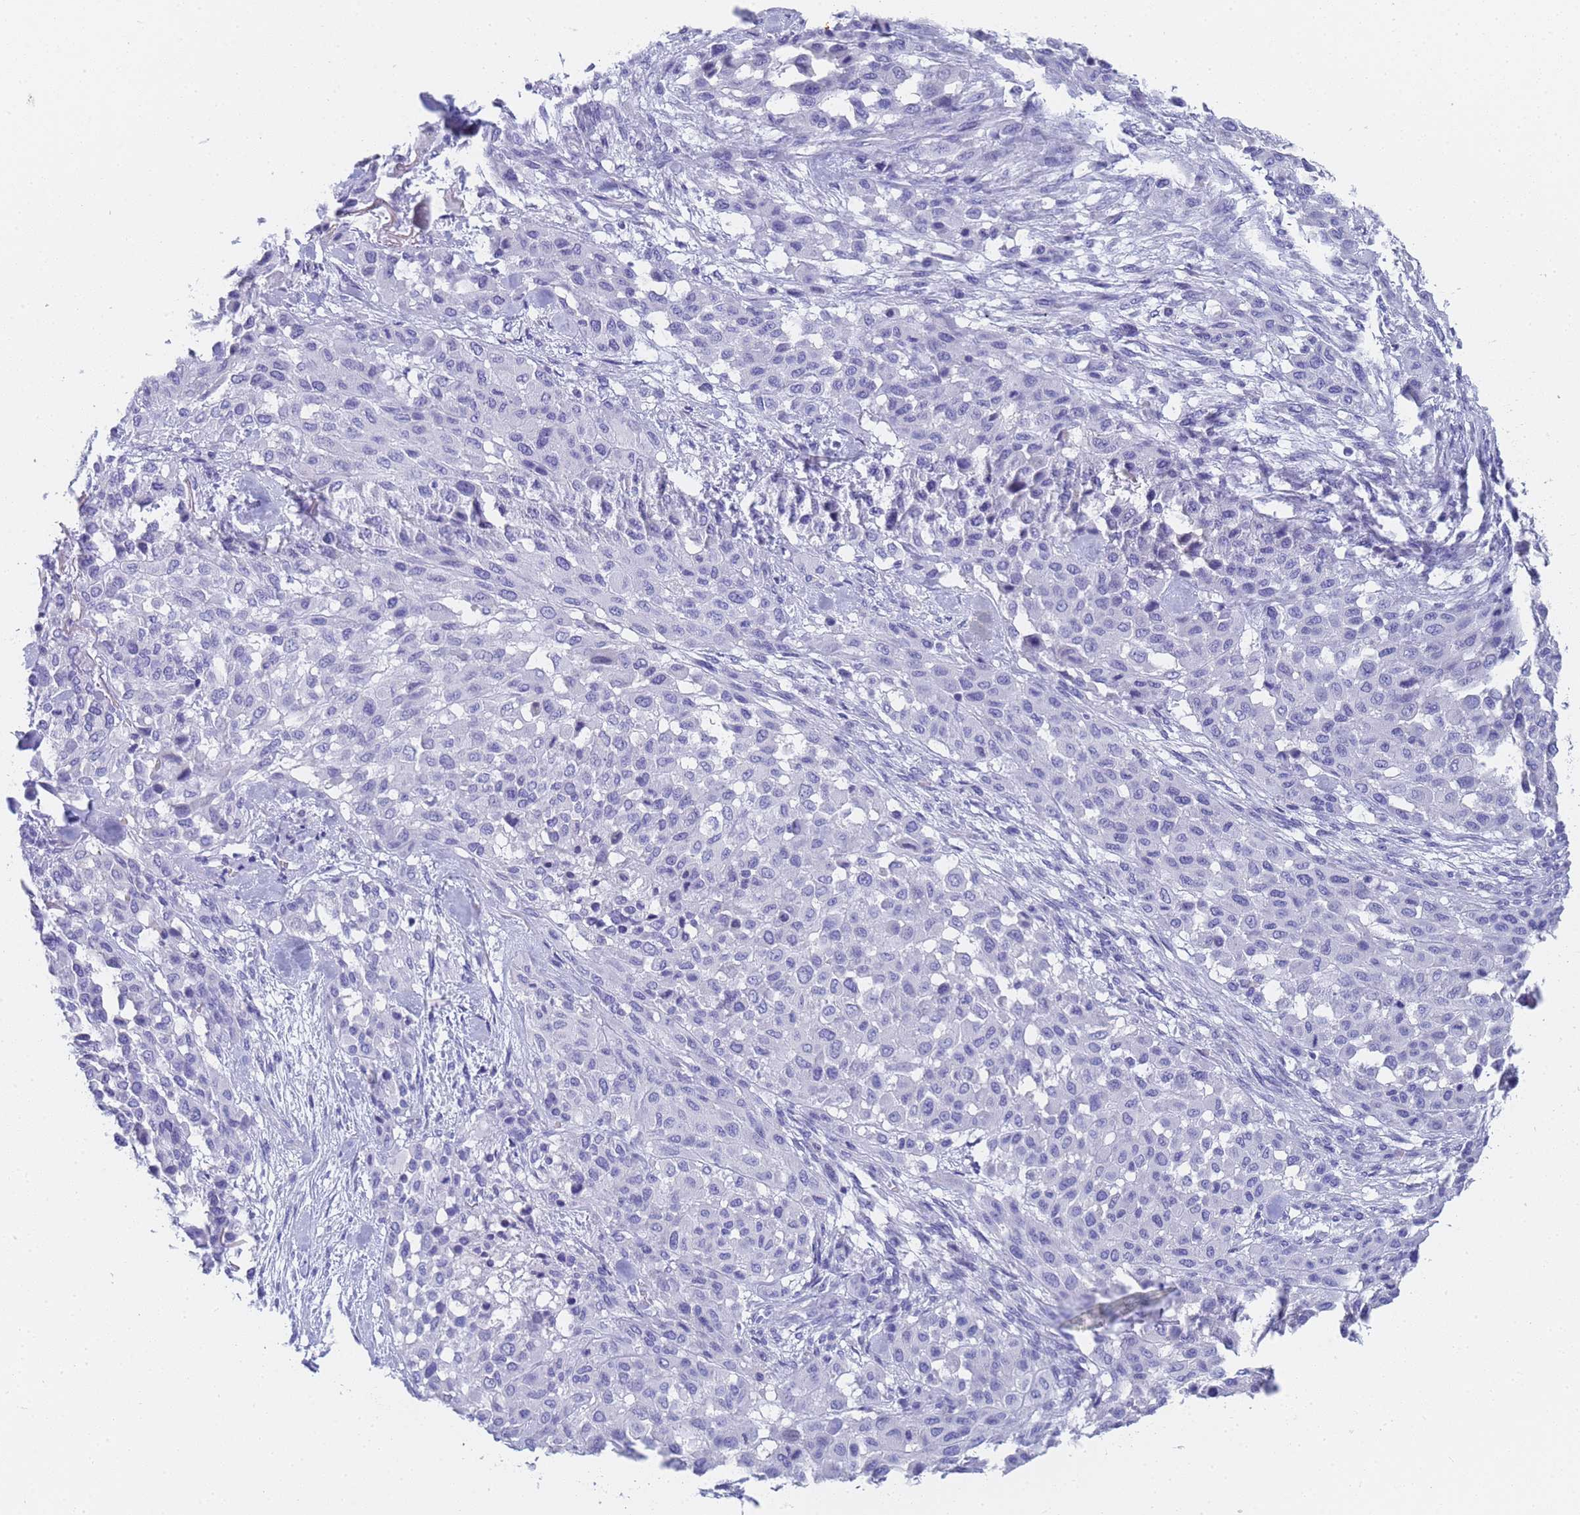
{"staining": {"intensity": "negative", "quantity": "none", "location": "none"}, "tissue": "melanoma", "cell_type": "Tumor cells", "image_type": "cancer", "snomed": [{"axis": "morphology", "description": "Malignant melanoma, Metastatic site"}, {"axis": "topography", "description": "Skin"}], "caption": "Malignant melanoma (metastatic site) was stained to show a protein in brown. There is no significant expression in tumor cells.", "gene": "STATH", "patient": {"sex": "female", "age": 81}}